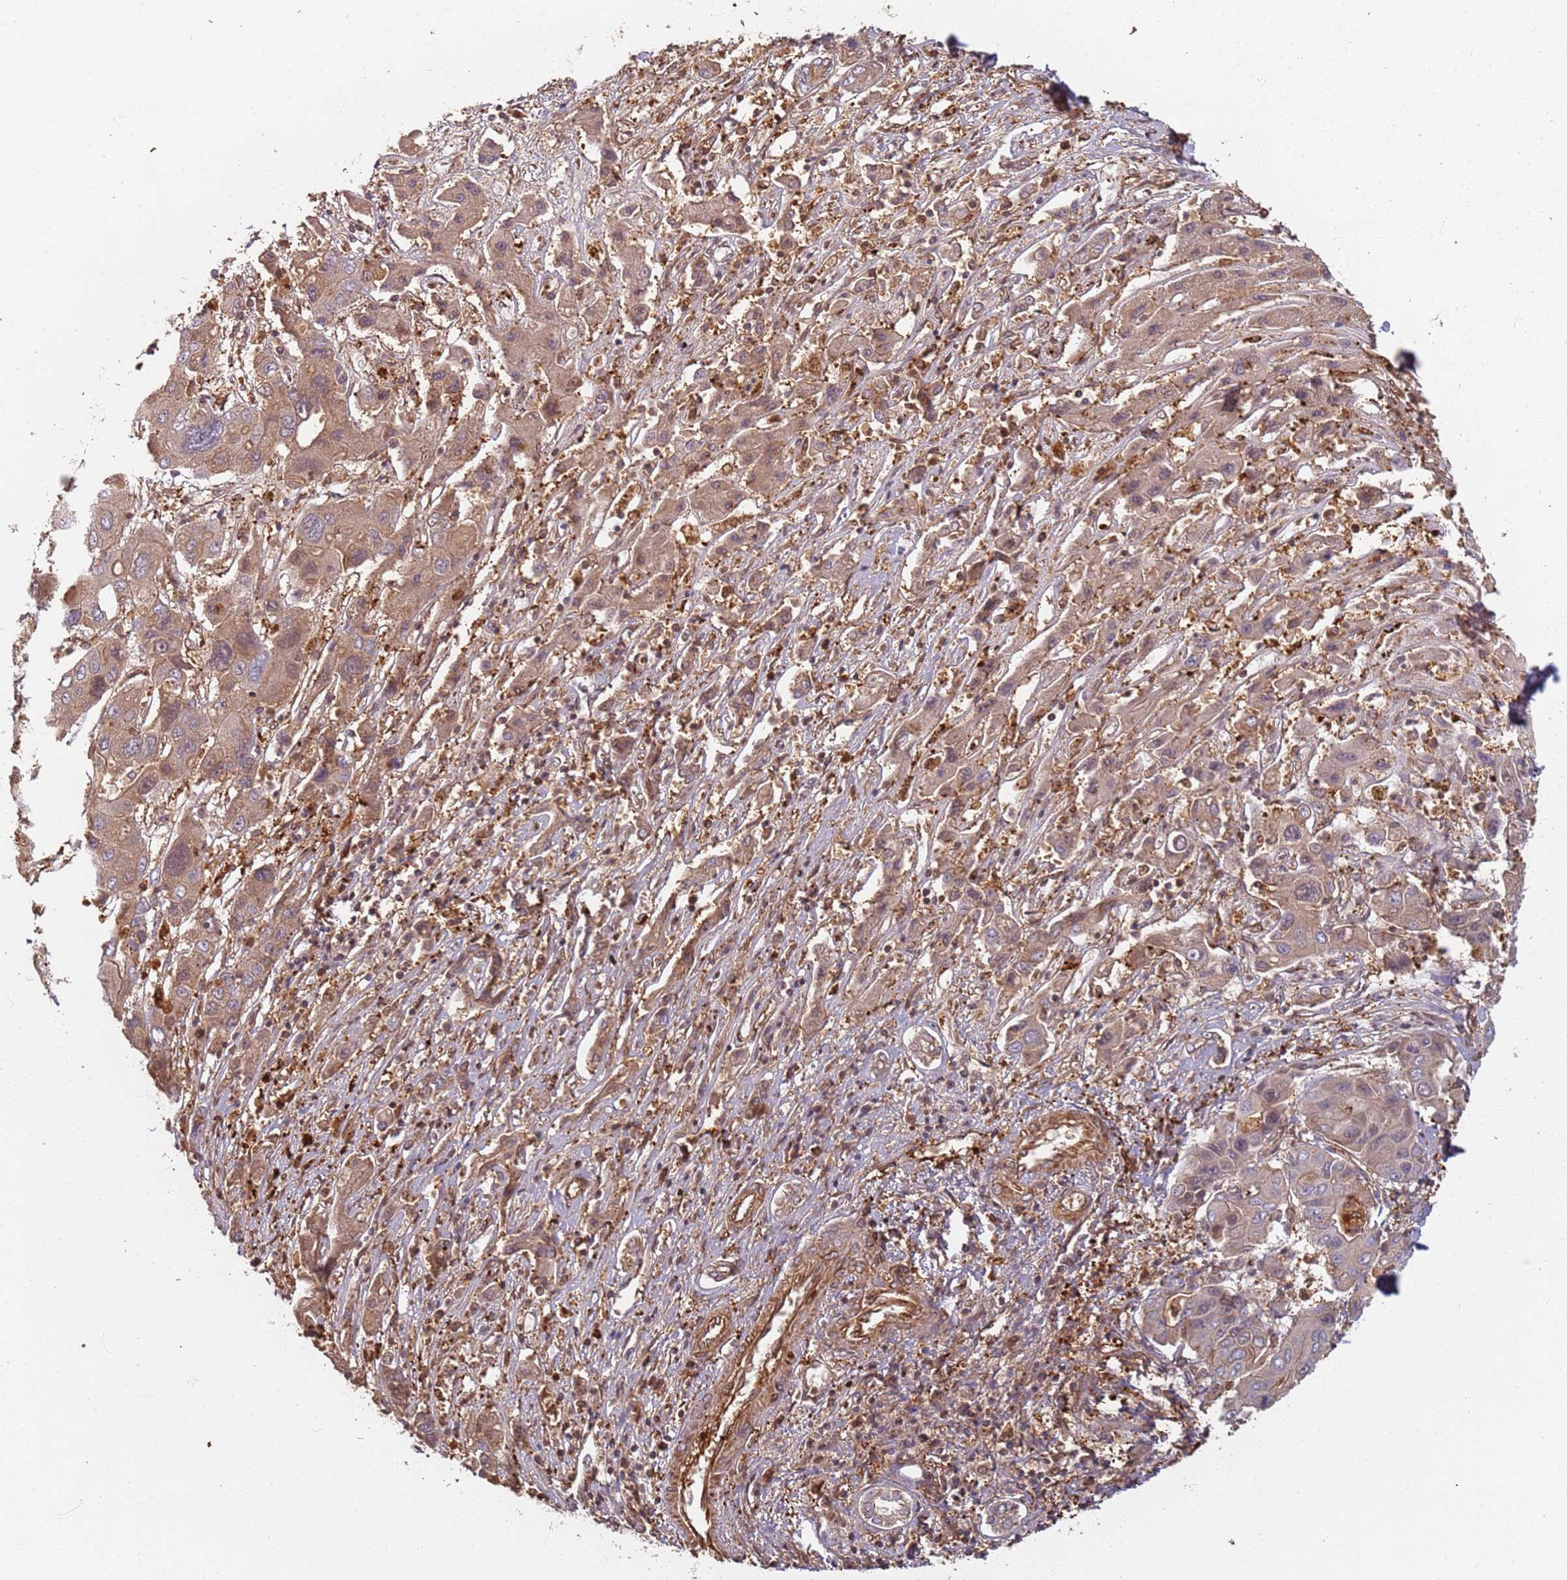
{"staining": {"intensity": "weak", "quantity": "25%-75%", "location": "cytoplasmic/membranous"}, "tissue": "liver cancer", "cell_type": "Tumor cells", "image_type": "cancer", "snomed": [{"axis": "morphology", "description": "Cholangiocarcinoma"}, {"axis": "topography", "description": "Liver"}], "caption": "There is low levels of weak cytoplasmic/membranous expression in tumor cells of liver cancer, as demonstrated by immunohistochemical staining (brown color).", "gene": "SDCCAG8", "patient": {"sex": "male", "age": 67}}